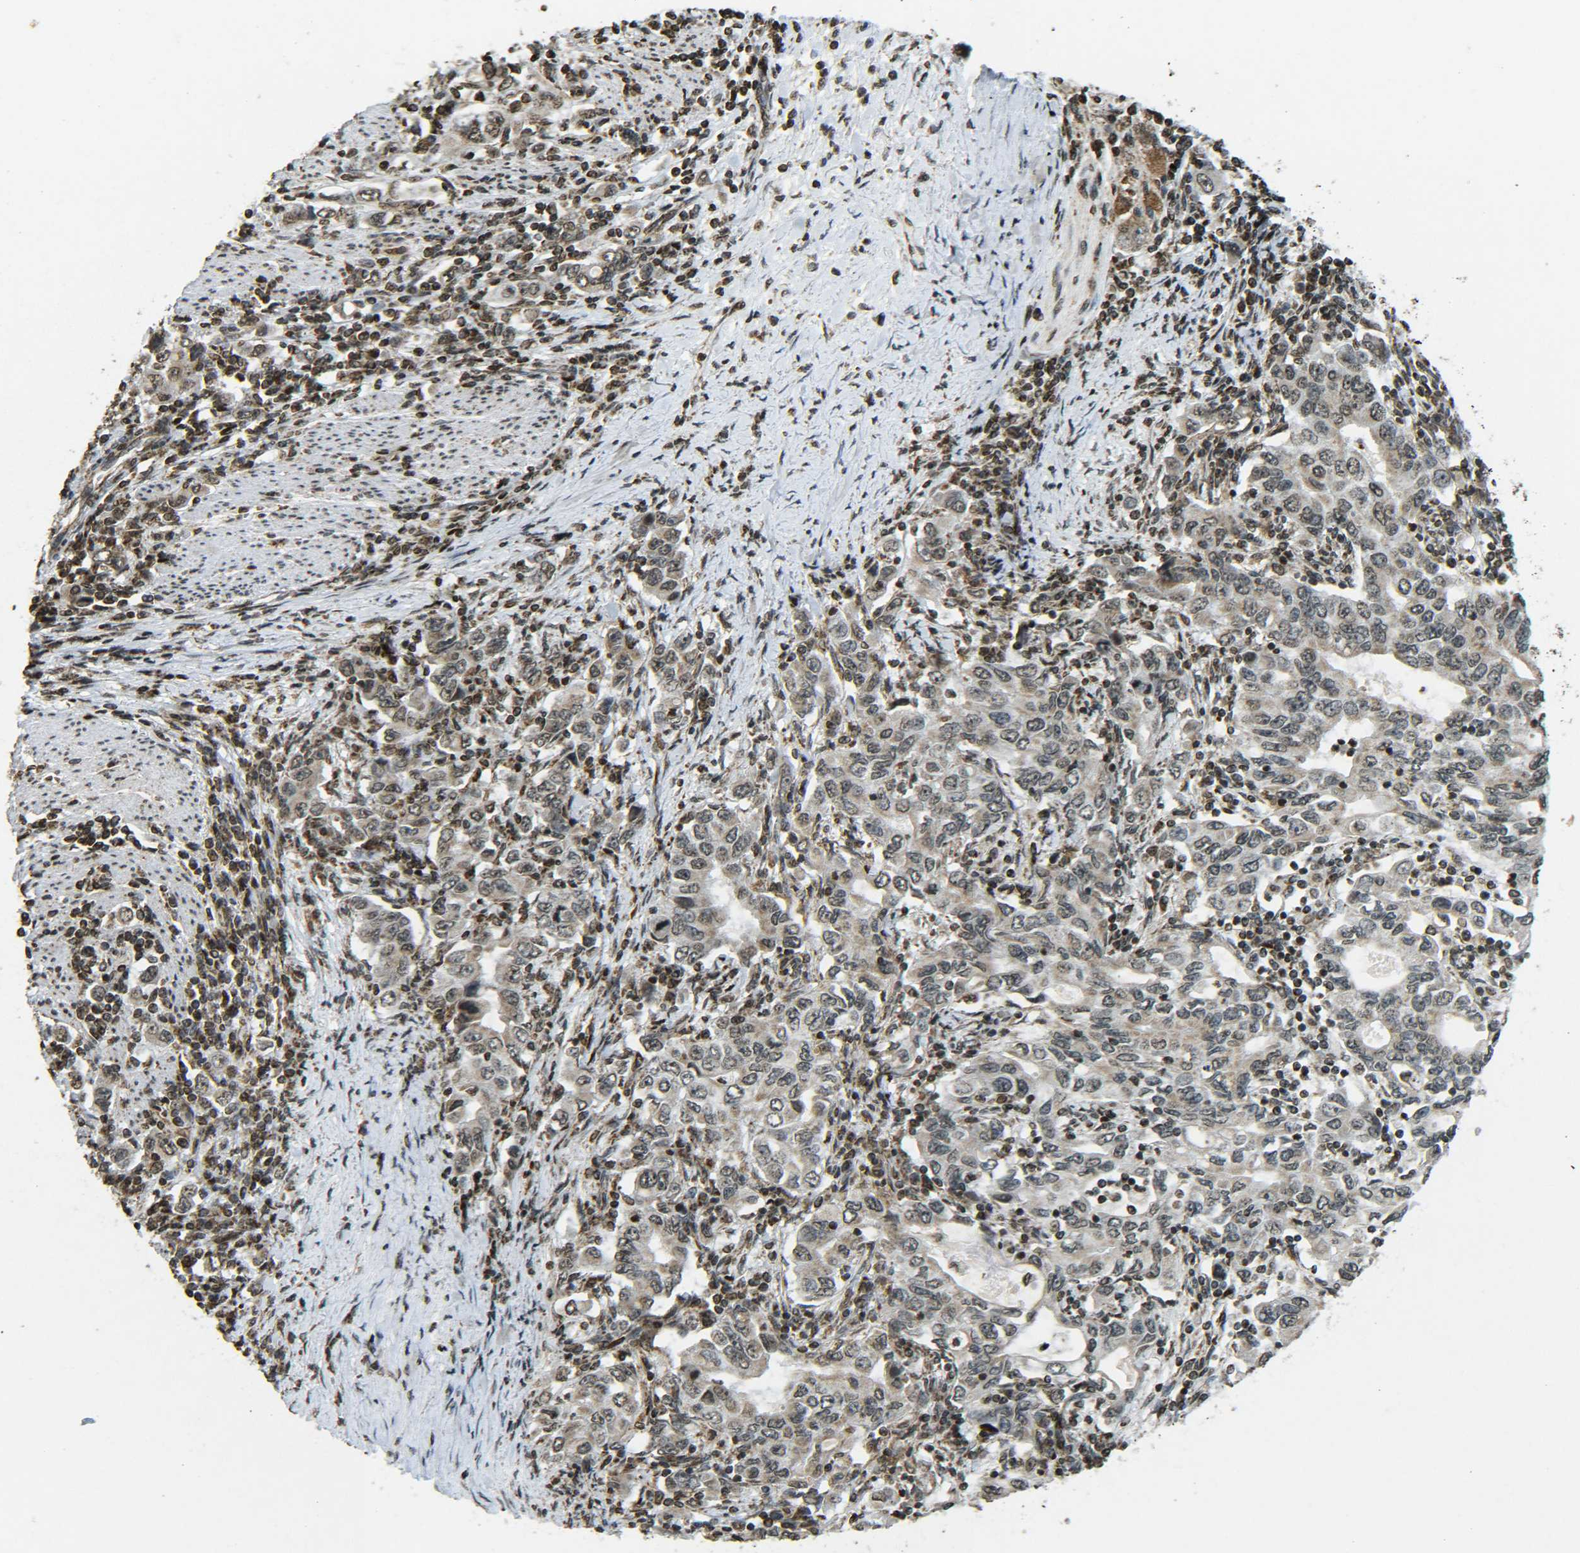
{"staining": {"intensity": "moderate", "quantity": "25%-75%", "location": "nuclear"}, "tissue": "stomach cancer", "cell_type": "Tumor cells", "image_type": "cancer", "snomed": [{"axis": "morphology", "description": "Adenocarcinoma, NOS"}, {"axis": "topography", "description": "Stomach, lower"}], "caption": "Stomach cancer (adenocarcinoma) stained with a brown dye reveals moderate nuclear positive staining in about 25%-75% of tumor cells.", "gene": "NEUROG2", "patient": {"sex": "female", "age": 72}}